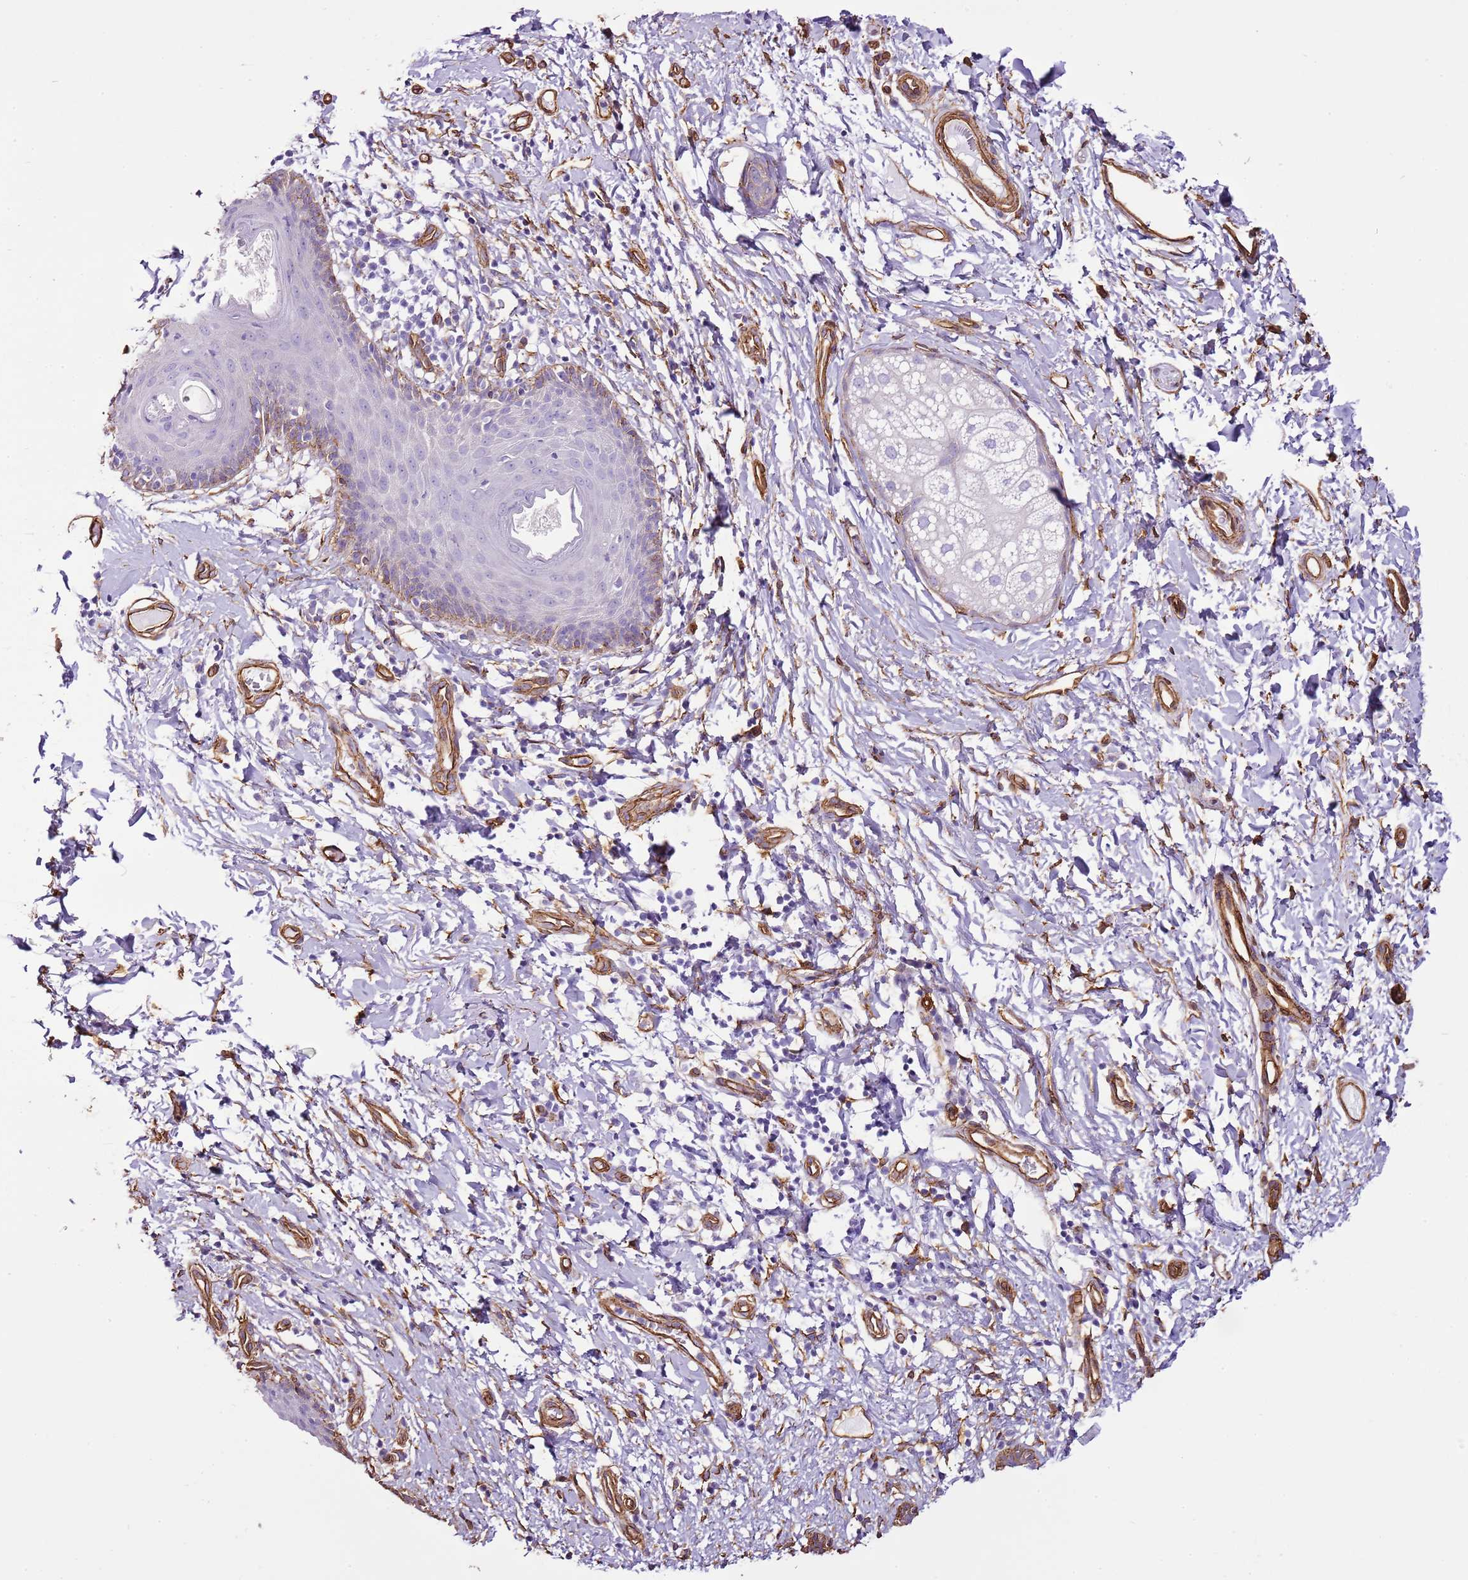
{"staining": {"intensity": "weak", "quantity": "<25%", "location": "cytoplasmic/membranous"}, "tissue": "skin", "cell_type": "Epidermal cells", "image_type": "normal", "snomed": [{"axis": "morphology", "description": "Normal tissue, NOS"}, {"axis": "topography", "description": "Vulva"}], "caption": "A high-resolution image shows immunohistochemistry staining of benign skin, which reveals no significant expression in epidermal cells.", "gene": "CTDSPL", "patient": {"sex": "female", "age": 66}}